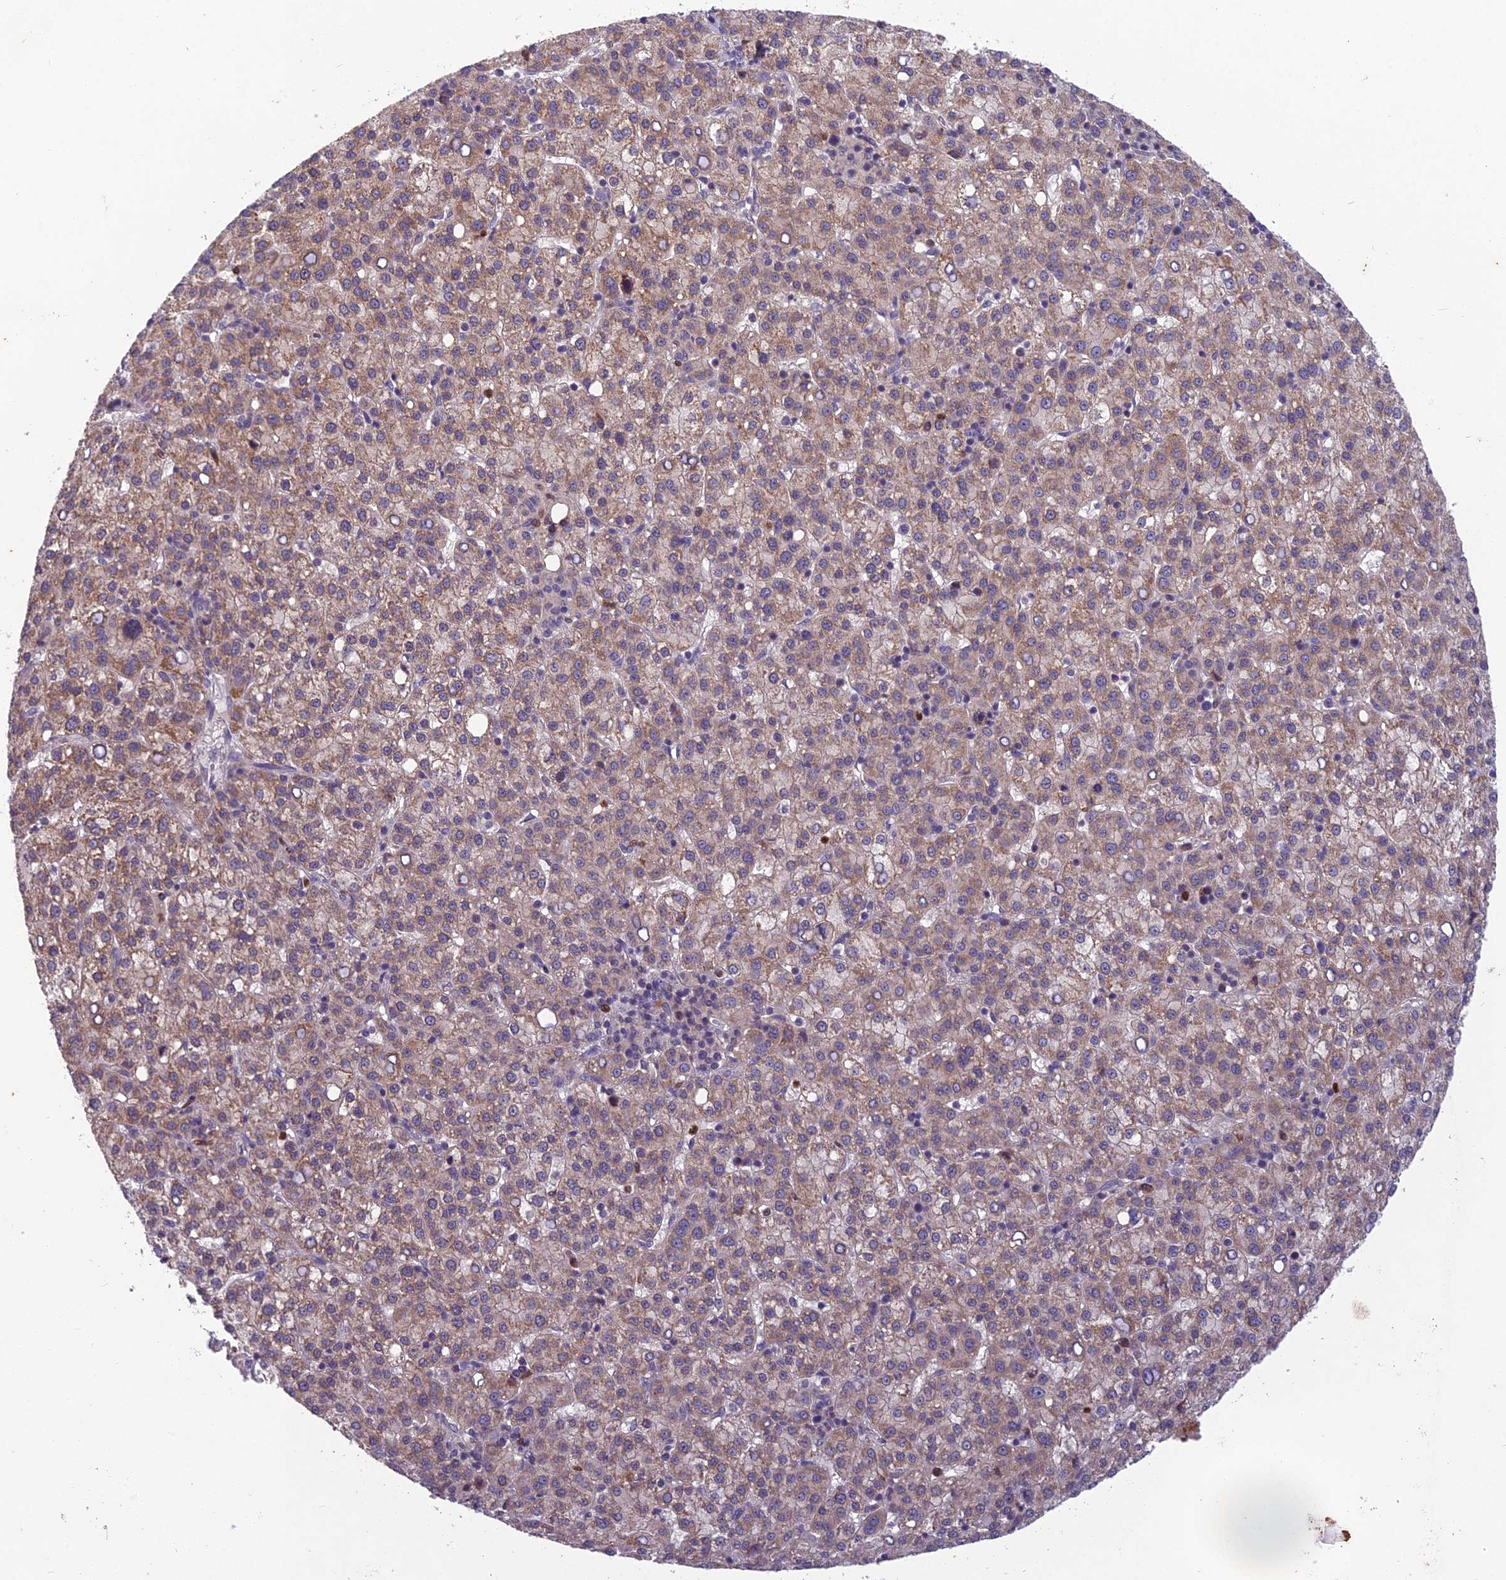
{"staining": {"intensity": "weak", "quantity": ">75%", "location": "cytoplasmic/membranous"}, "tissue": "liver cancer", "cell_type": "Tumor cells", "image_type": "cancer", "snomed": [{"axis": "morphology", "description": "Carcinoma, Hepatocellular, NOS"}, {"axis": "topography", "description": "Liver"}], "caption": "Weak cytoplasmic/membranous staining for a protein is present in approximately >75% of tumor cells of liver cancer using immunohistochemistry.", "gene": "ENSG00000188897", "patient": {"sex": "female", "age": 58}}